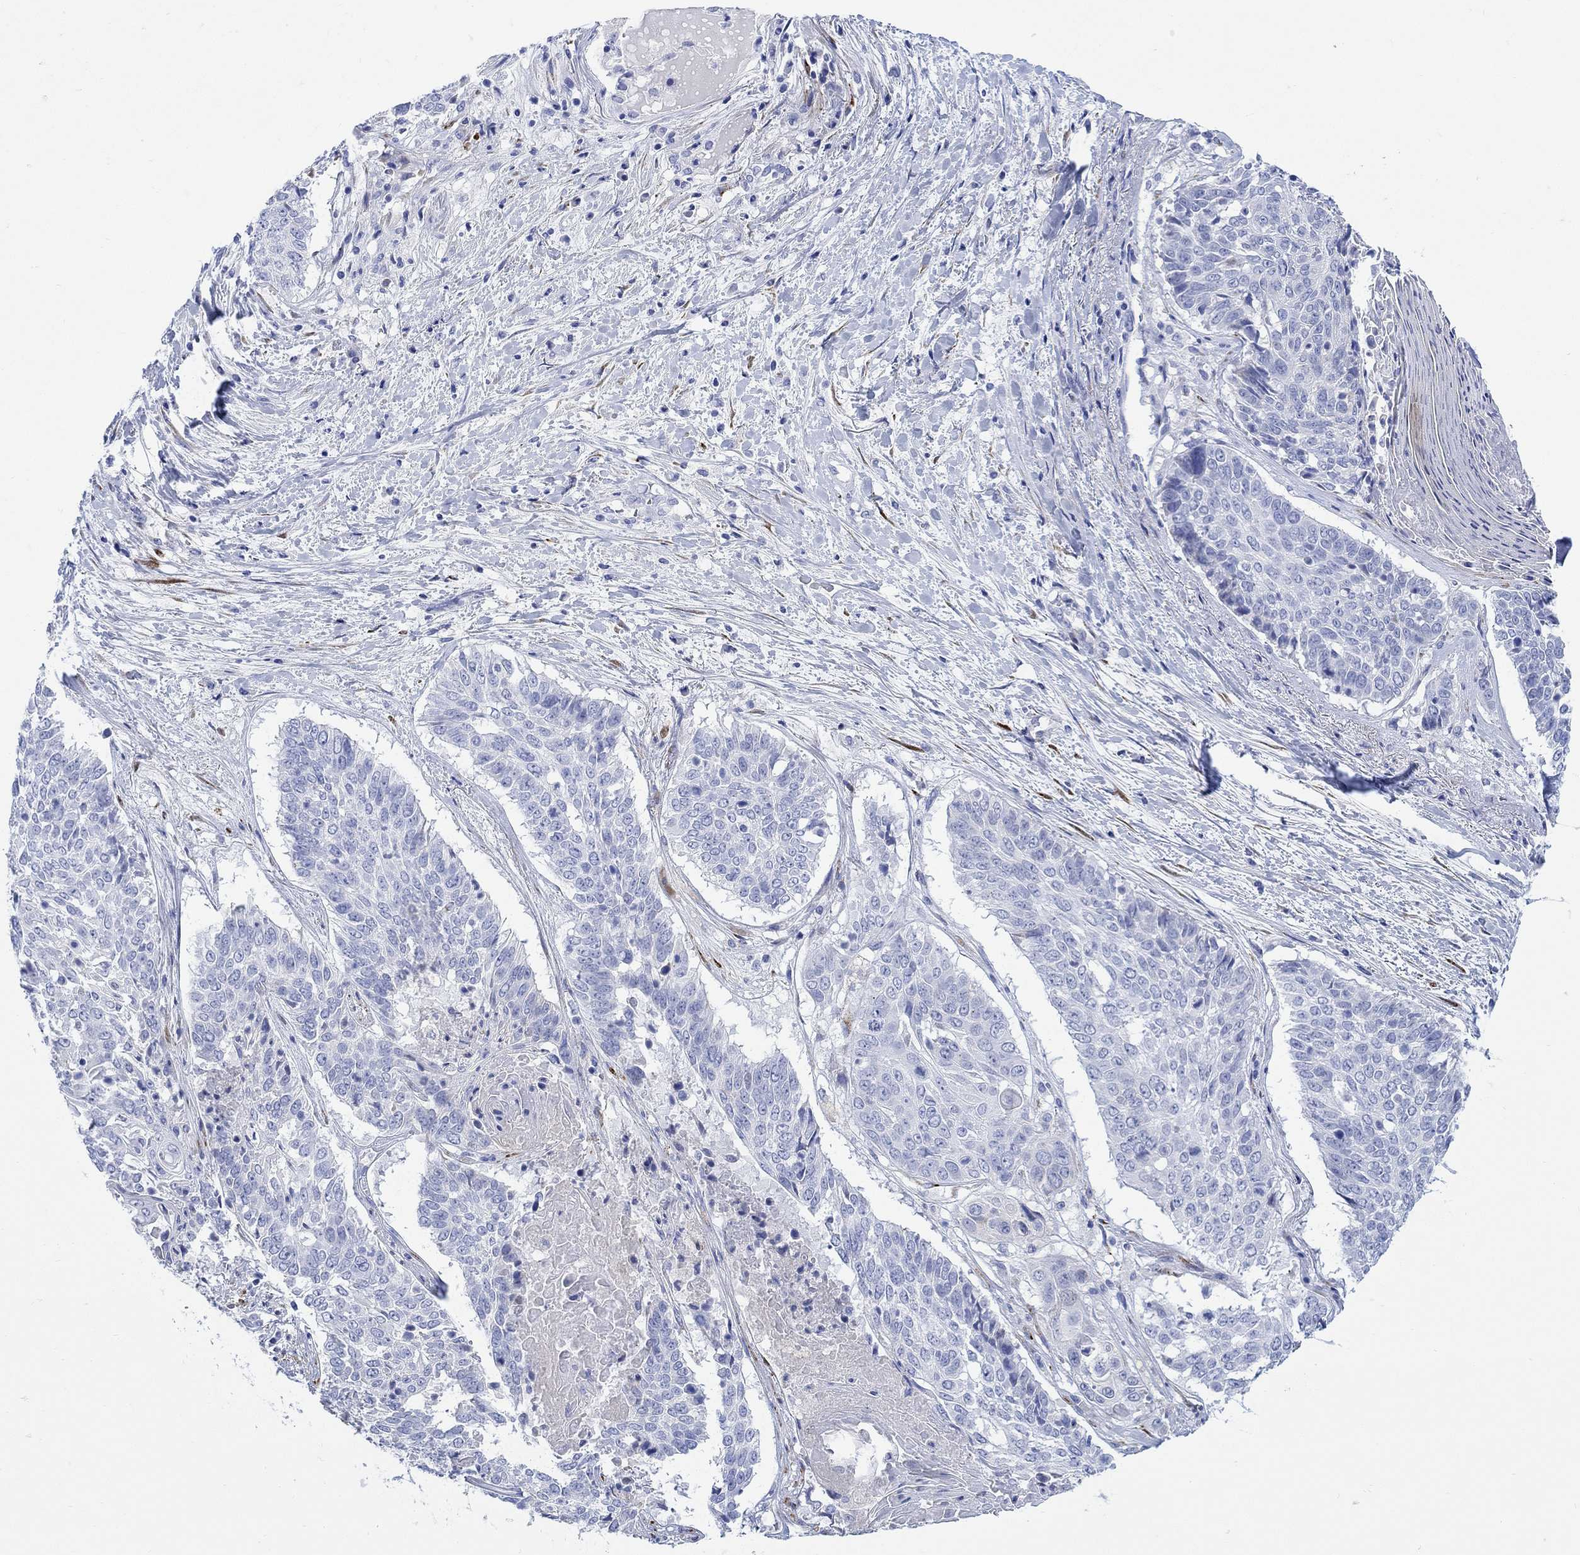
{"staining": {"intensity": "negative", "quantity": "none", "location": "none"}, "tissue": "lung cancer", "cell_type": "Tumor cells", "image_type": "cancer", "snomed": [{"axis": "morphology", "description": "Squamous cell carcinoma, NOS"}, {"axis": "topography", "description": "Lung"}], "caption": "DAB (3,3'-diaminobenzidine) immunohistochemical staining of human lung cancer (squamous cell carcinoma) shows no significant expression in tumor cells.", "gene": "MYL1", "patient": {"sex": "male", "age": 64}}